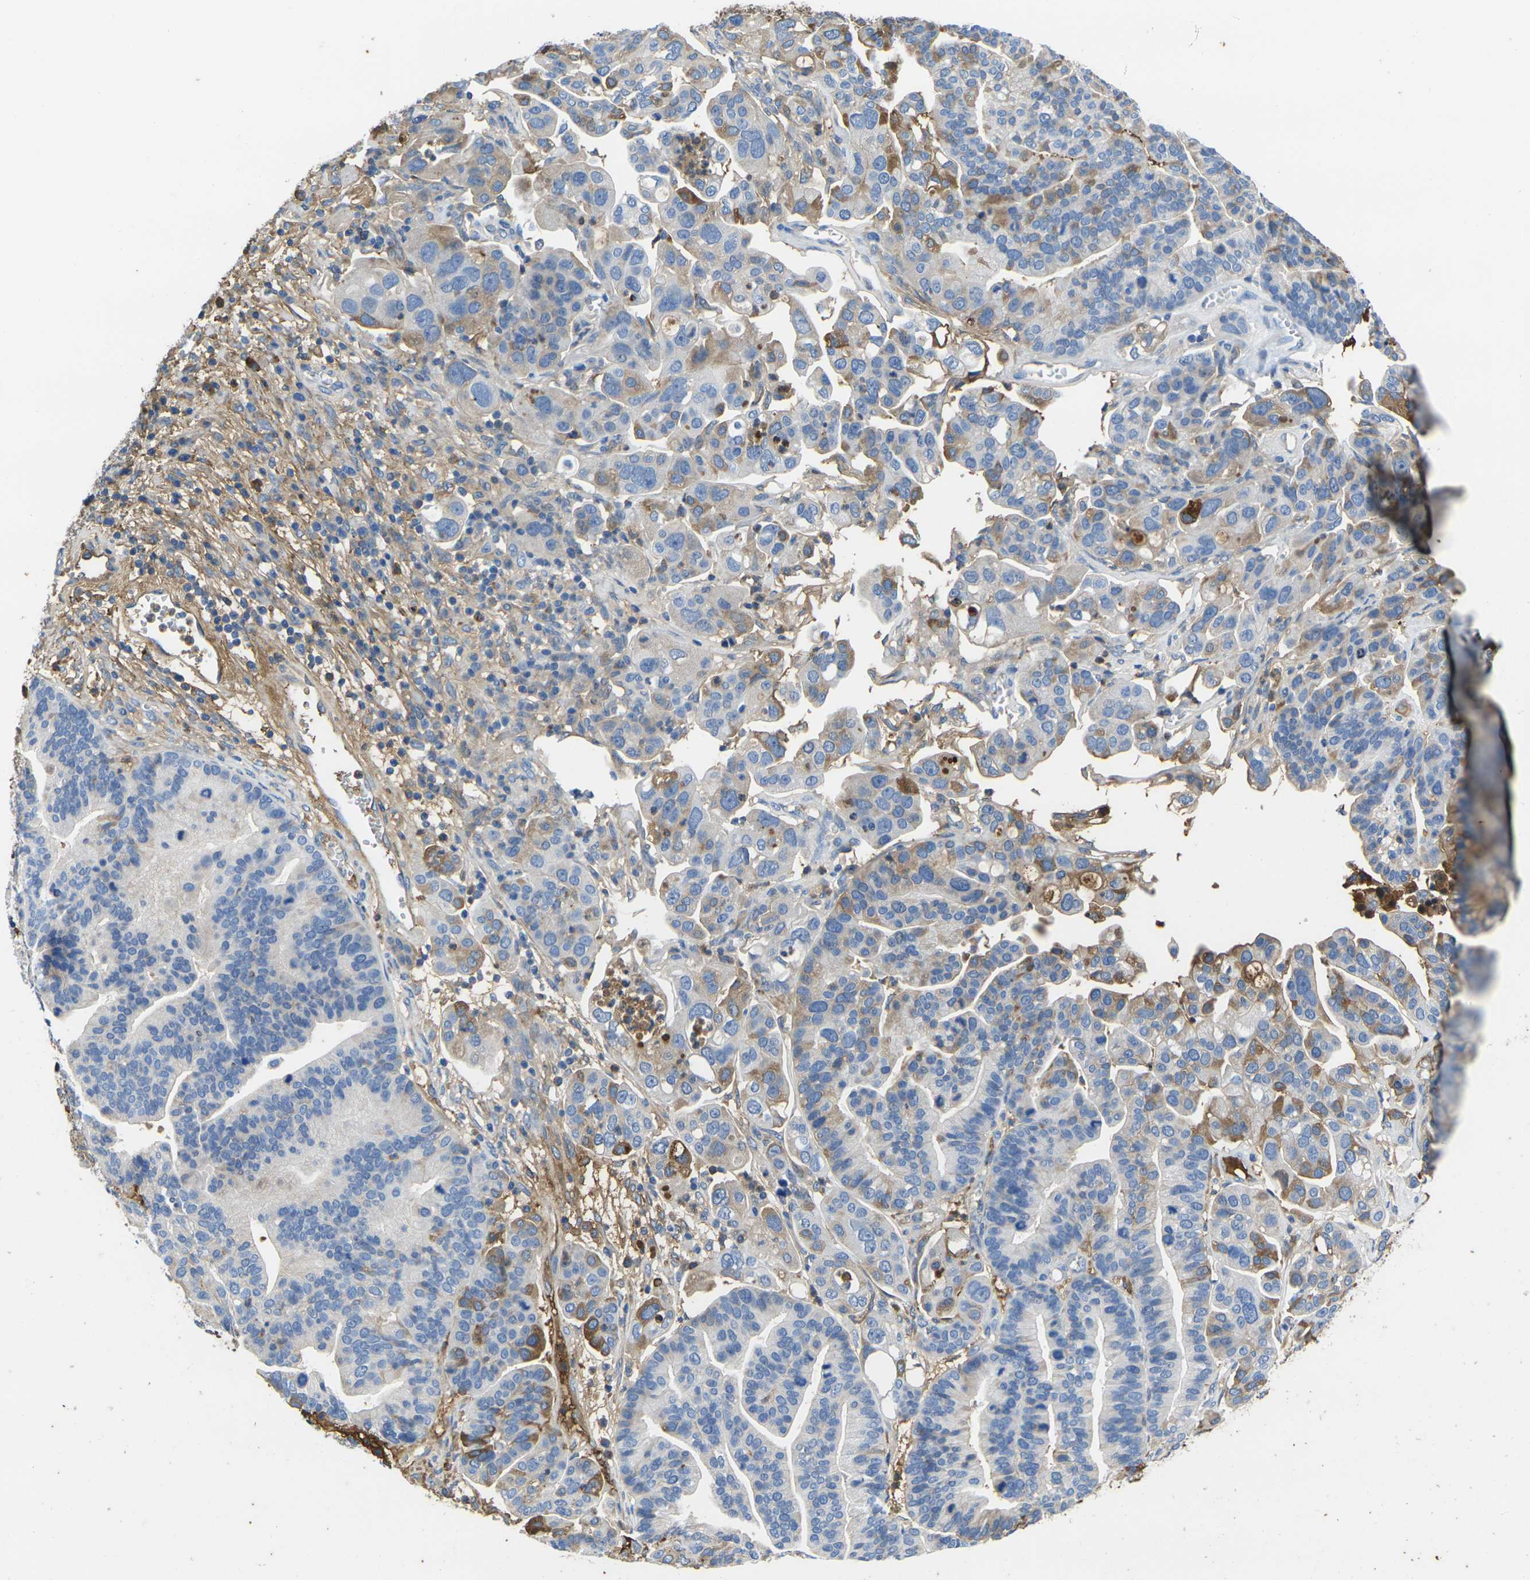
{"staining": {"intensity": "moderate", "quantity": "25%-75%", "location": "cytoplasmic/membranous"}, "tissue": "ovarian cancer", "cell_type": "Tumor cells", "image_type": "cancer", "snomed": [{"axis": "morphology", "description": "Cystadenocarcinoma, serous, NOS"}, {"axis": "topography", "description": "Ovary"}], "caption": "An immunohistochemistry (IHC) micrograph of tumor tissue is shown. Protein staining in brown shows moderate cytoplasmic/membranous positivity in serous cystadenocarcinoma (ovarian) within tumor cells. The protein is shown in brown color, while the nuclei are stained blue.", "gene": "GREM2", "patient": {"sex": "female", "age": 56}}